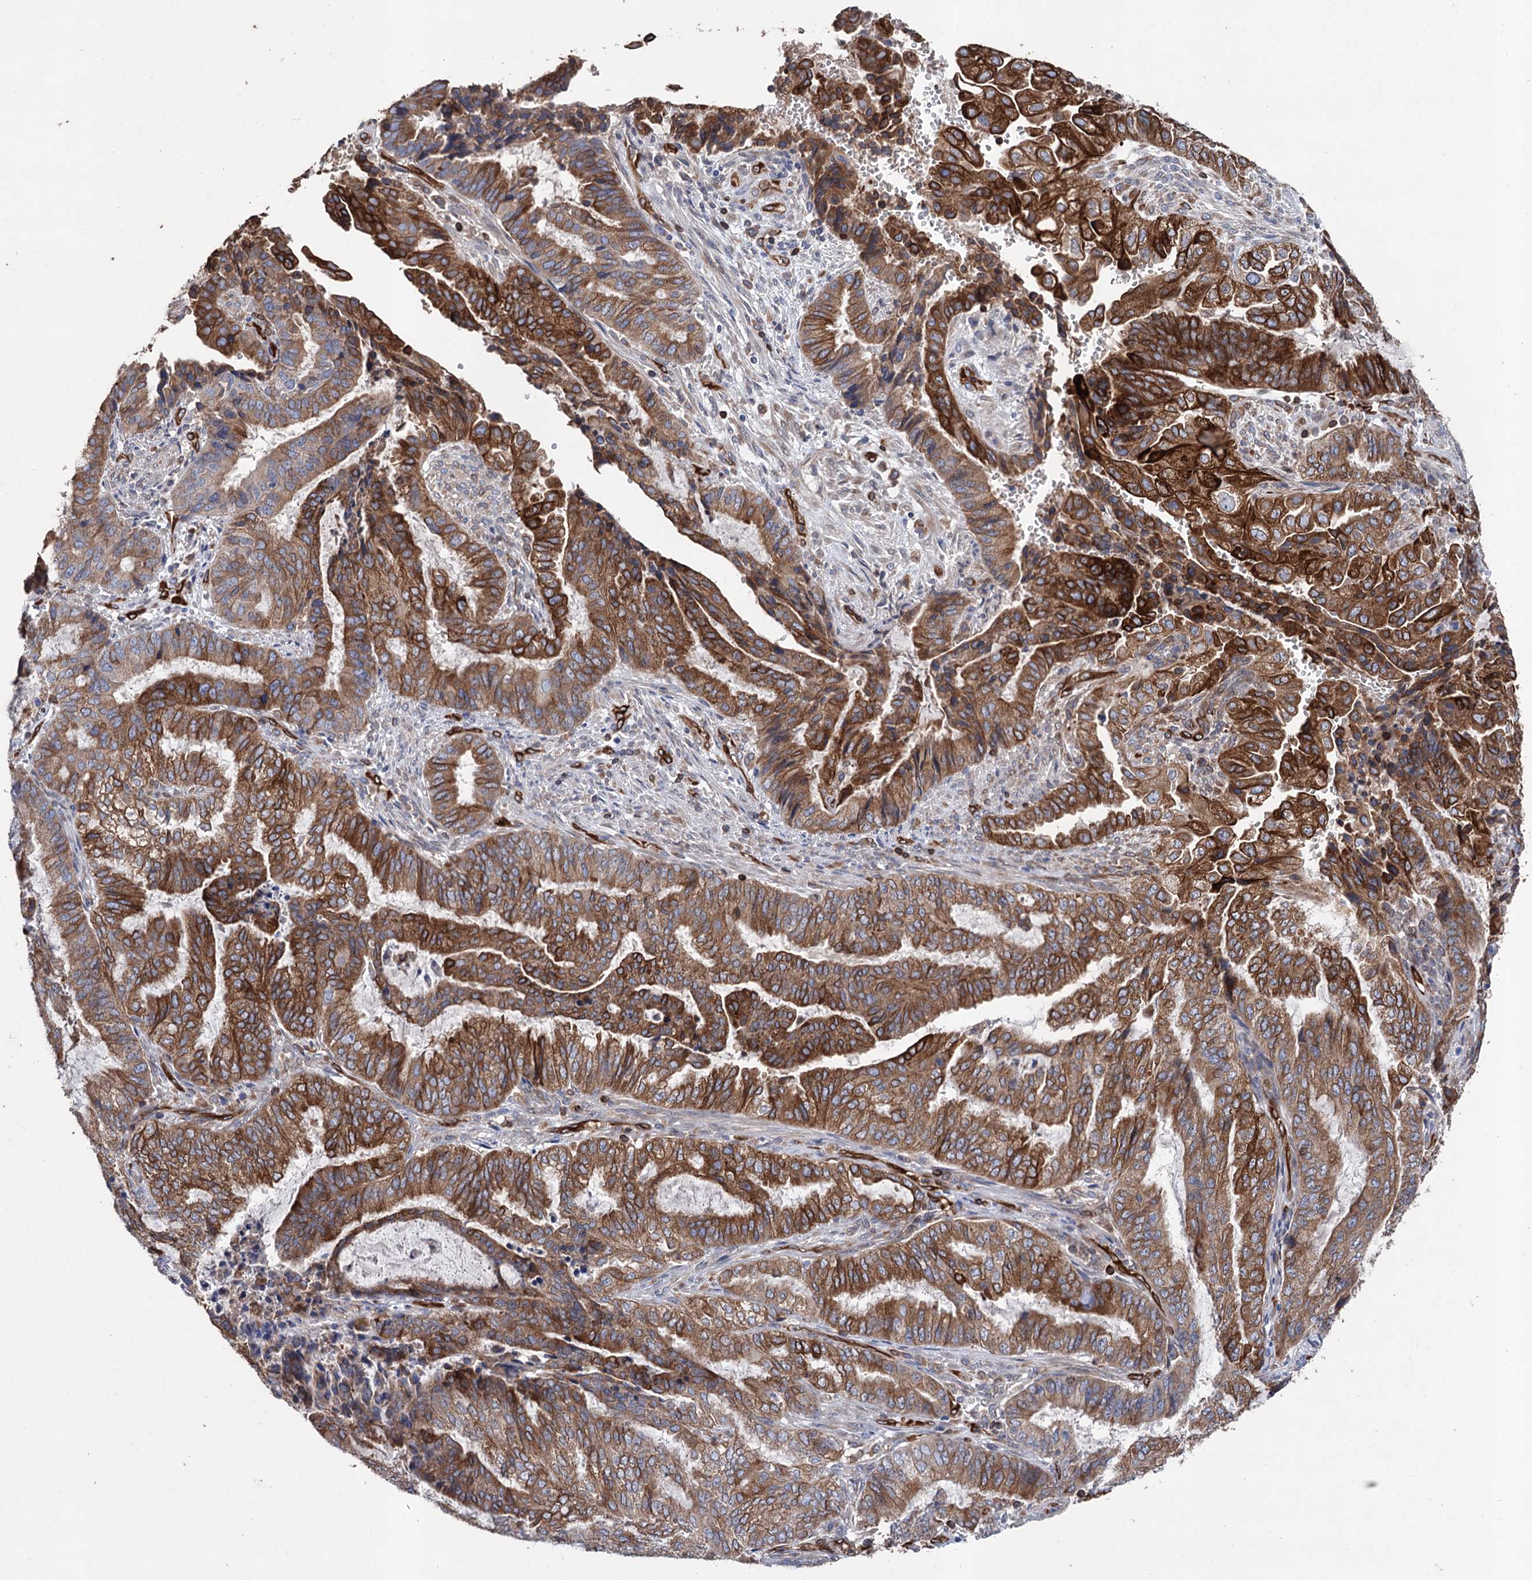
{"staining": {"intensity": "strong", "quantity": ">75%", "location": "cytoplasmic/membranous"}, "tissue": "endometrial cancer", "cell_type": "Tumor cells", "image_type": "cancer", "snomed": [{"axis": "morphology", "description": "Adenocarcinoma, NOS"}, {"axis": "topography", "description": "Endometrium"}], "caption": "Endometrial adenocarcinoma stained with a protein marker displays strong staining in tumor cells.", "gene": "STING1", "patient": {"sex": "female", "age": 51}}